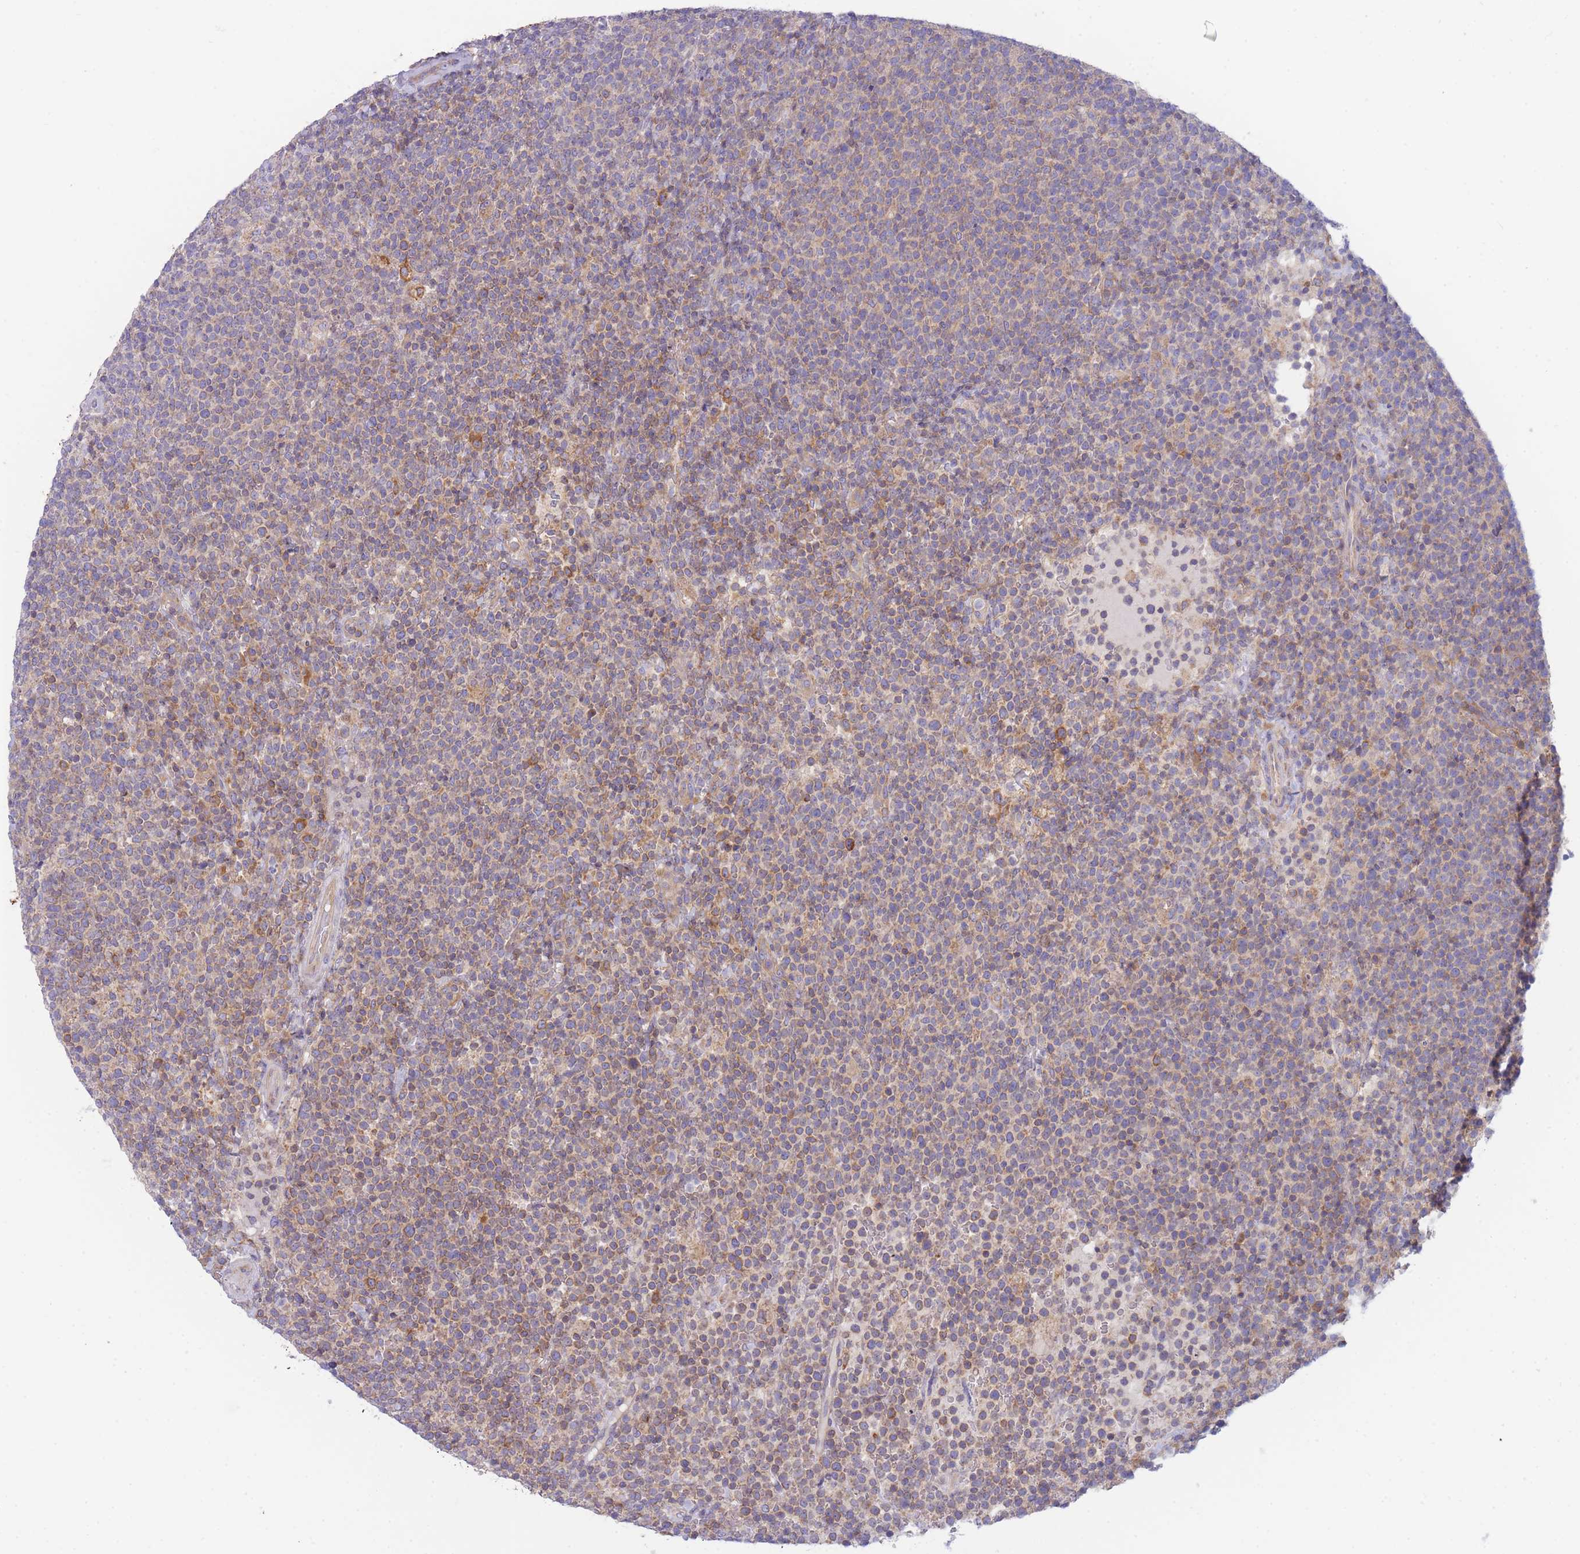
{"staining": {"intensity": "moderate", "quantity": "<25%", "location": "cytoplasmic/membranous"}, "tissue": "lymphoma", "cell_type": "Tumor cells", "image_type": "cancer", "snomed": [{"axis": "morphology", "description": "Malignant lymphoma, non-Hodgkin's type, High grade"}, {"axis": "topography", "description": "Lymph node"}], "caption": "High-grade malignant lymphoma, non-Hodgkin's type tissue demonstrates moderate cytoplasmic/membranous staining in about <25% of tumor cells, visualized by immunohistochemistry.", "gene": "SH2B2", "patient": {"sex": "male", "age": 61}}